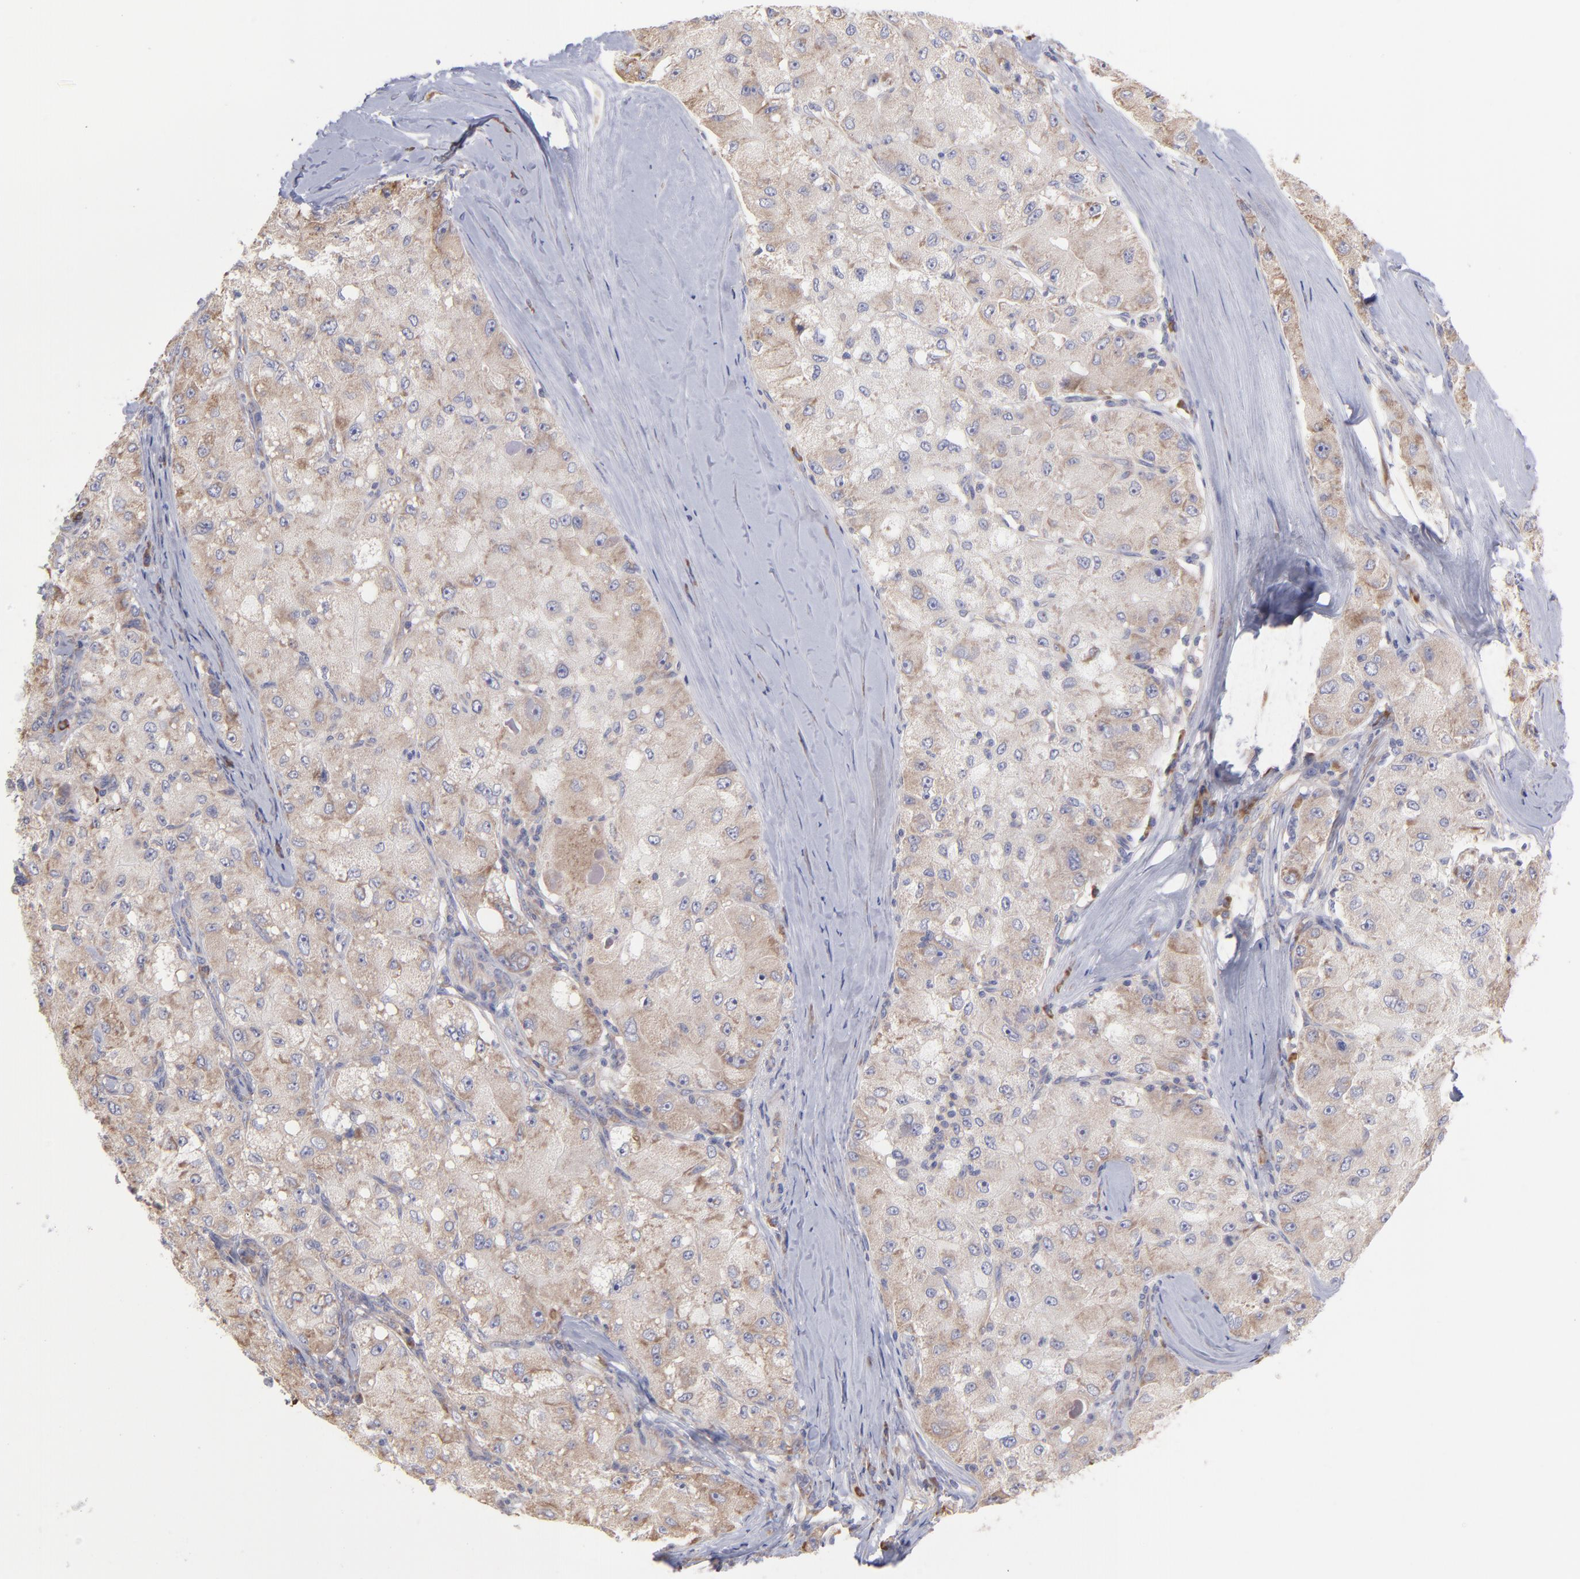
{"staining": {"intensity": "weak", "quantity": "<25%", "location": "cytoplasmic/membranous"}, "tissue": "liver cancer", "cell_type": "Tumor cells", "image_type": "cancer", "snomed": [{"axis": "morphology", "description": "Carcinoma, Hepatocellular, NOS"}, {"axis": "topography", "description": "Liver"}], "caption": "A high-resolution histopathology image shows IHC staining of liver cancer (hepatocellular carcinoma), which shows no significant staining in tumor cells.", "gene": "RPLP0", "patient": {"sex": "male", "age": 80}}